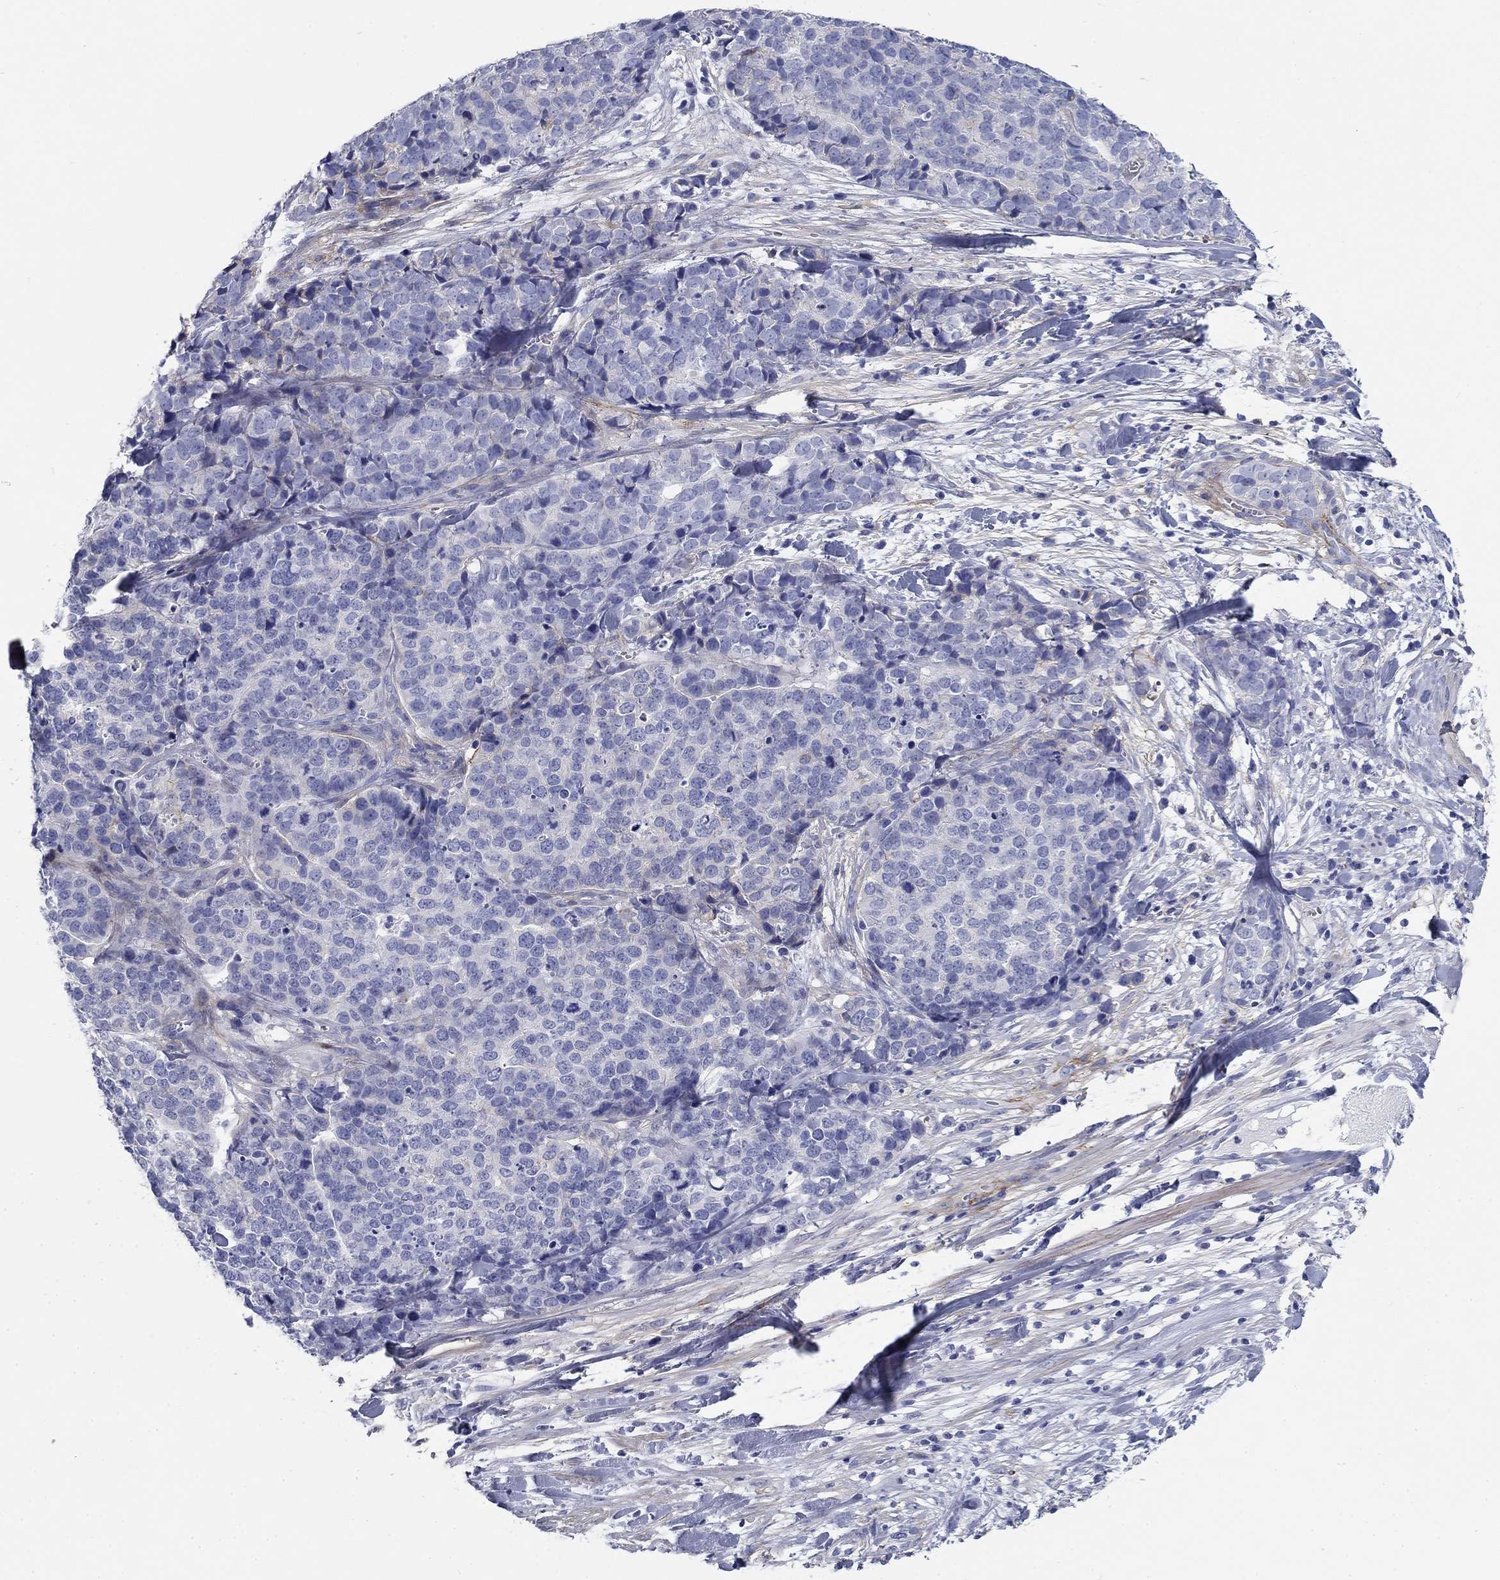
{"staining": {"intensity": "negative", "quantity": "none", "location": "none"}, "tissue": "ovarian cancer", "cell_type": "Tumor cells", "image_type": "cancer", "snomed": [{"axis": "morphology", "description": "Carcinoma, endometroid"}, {"axis": "topography", "description": "Ovary"}], "caption": "High magnification brightfield microscopy of ovarian cancer (endometroid carcinoma) stained with DAB (brown) and counterstained with hematoxylin (blue): tumor cells show no significant positivity. (DAB immunohistochemistry (IHC) with hematoxylin counter stain).", "gene": "GPC1", "patient": {"sex": "female", "age": 65}}